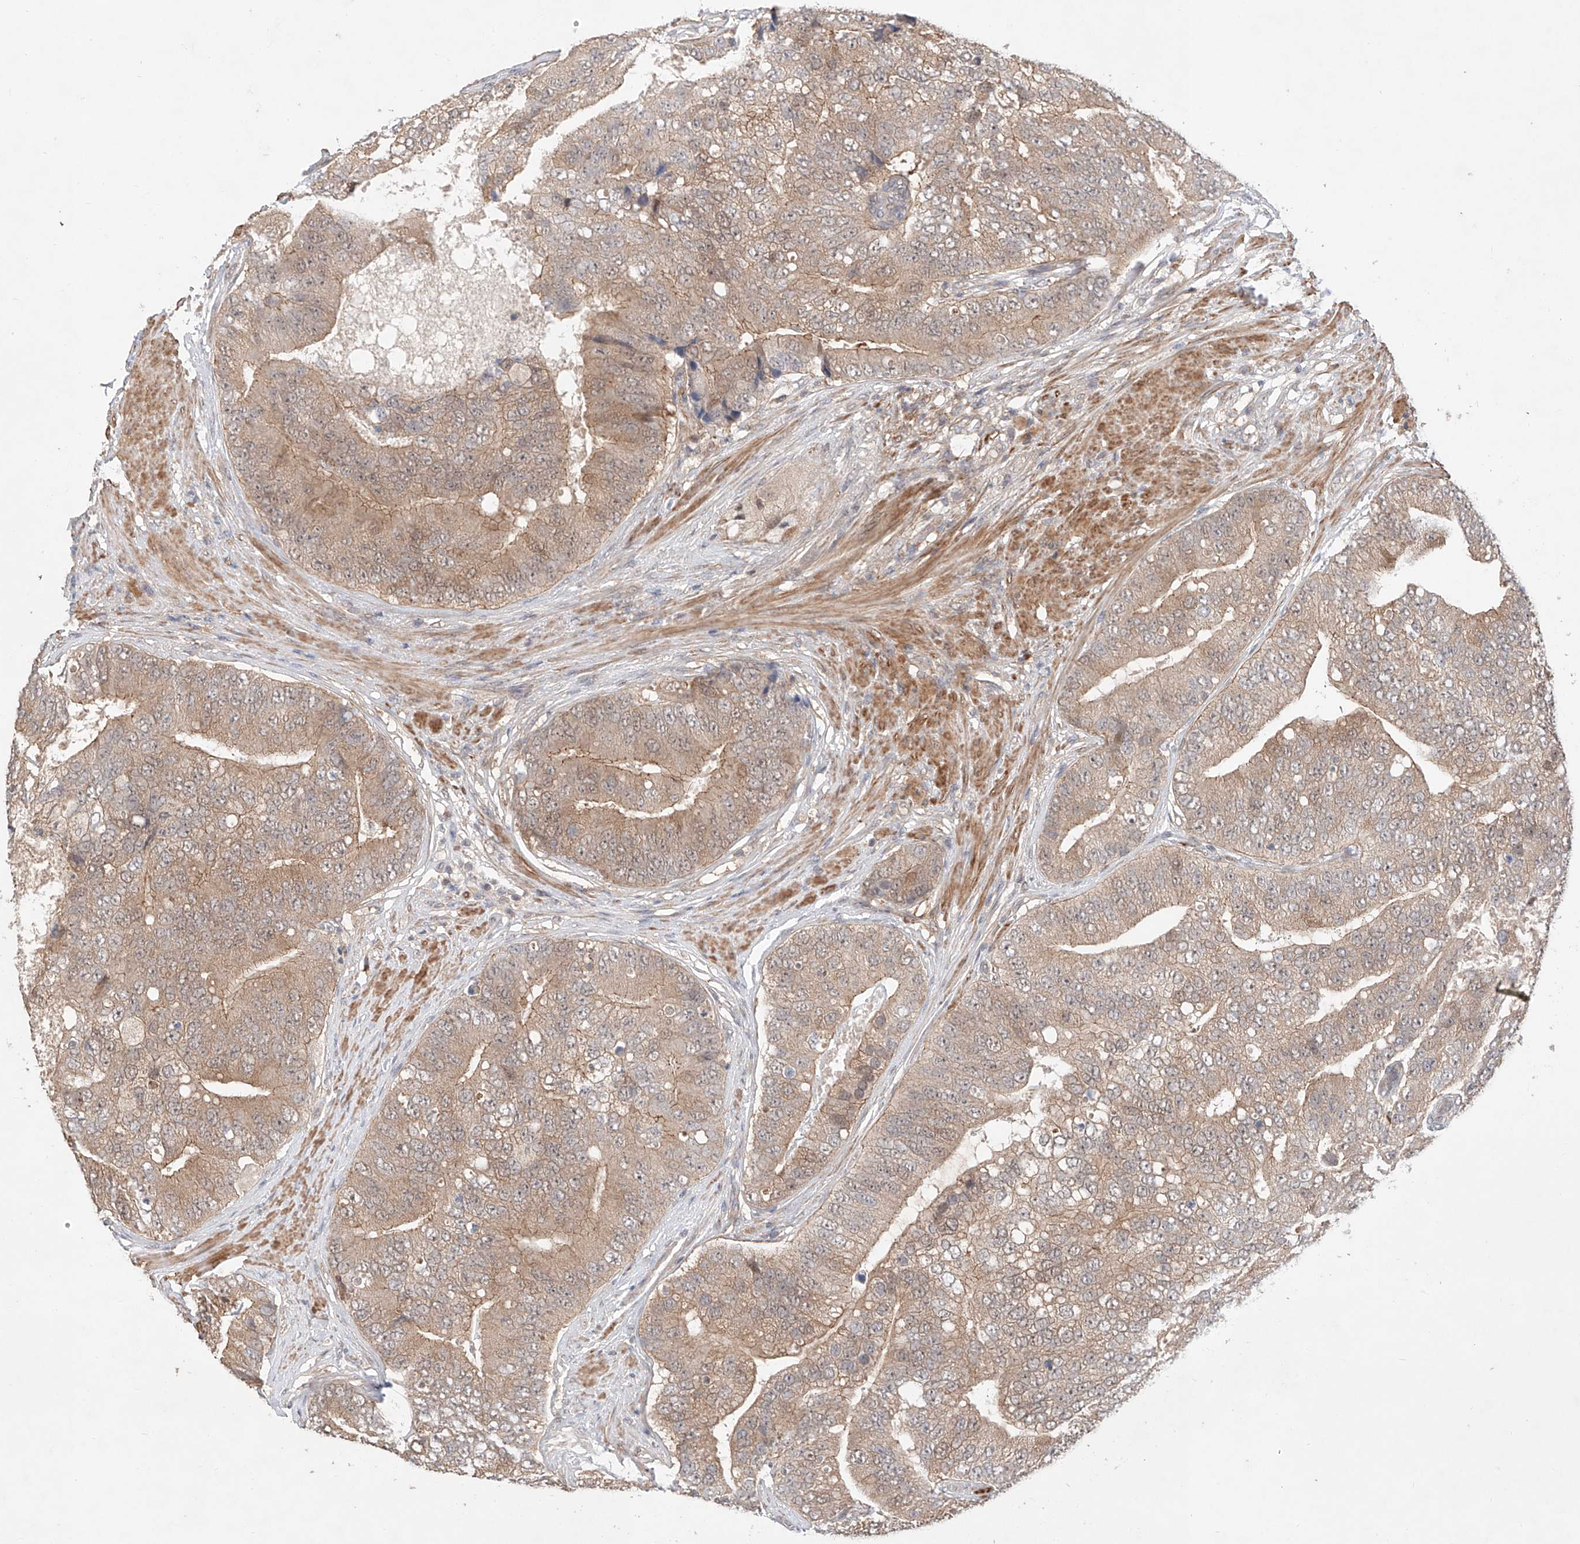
{"staining": {"intensity": "weak", "quantity": ">75%", "location": "cytoplasmic/membranous"}, "tissue": "prostate cancer", "cell_type": "Tumor cells", "image_type": "cancer", "snomed": [{"axis": "morphology", "description": "Adenocarcinoma, High grade"}, {"axis": "topography", "description": "Prostate"}], "caption": "Immunohistochemistry (IHC) of human adenocarcinoma (high-grade) (prostate) exhibits low levels of weak cytoplasmic/membranous positivity in about >75% of tumor cells.", "gene": "TSR2", "patient": {"sex": "male", "age": 70}}